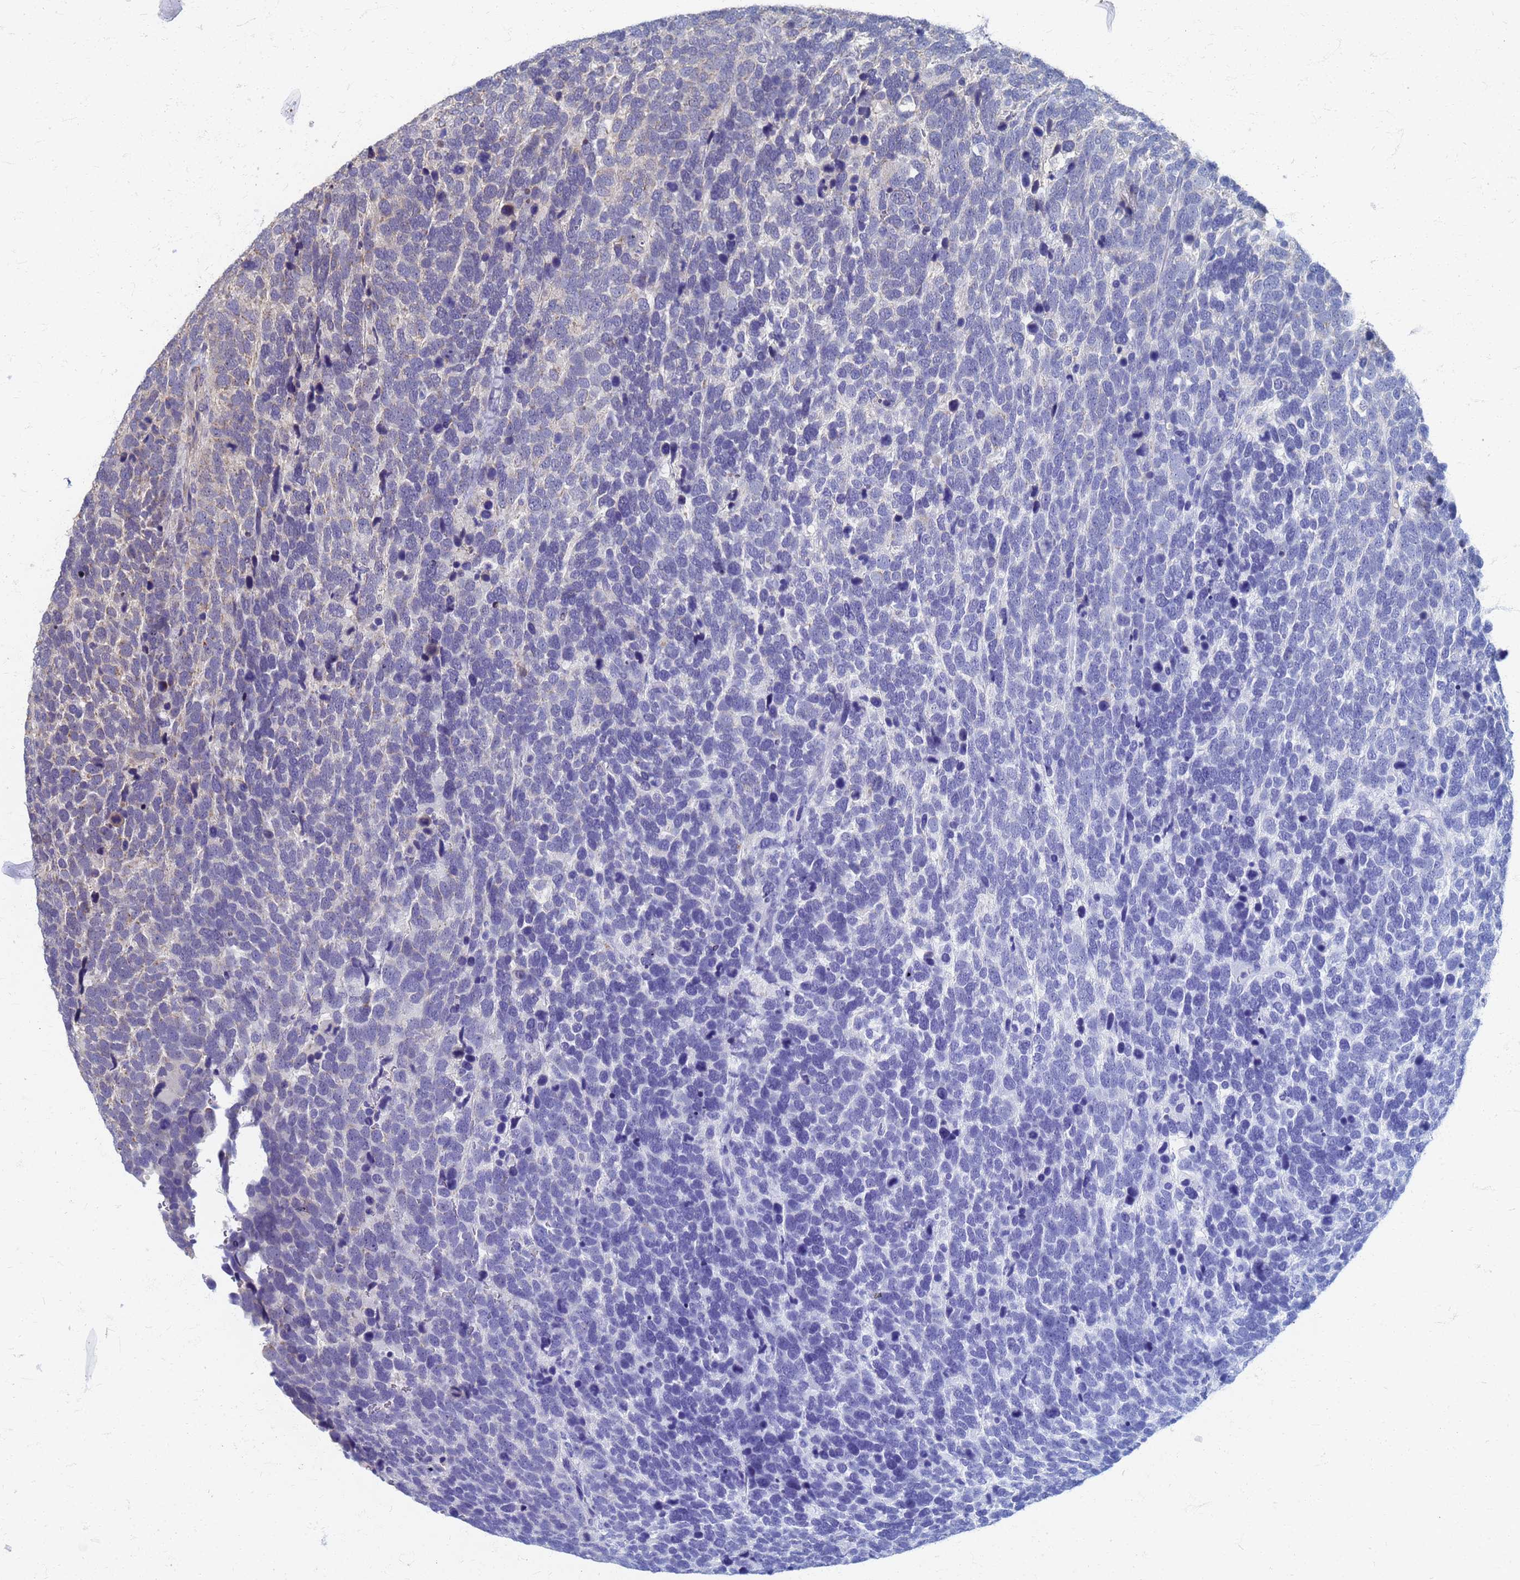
{"staining": {"intensity": "negative", "quantity": "none", "location": "none"}, "tissue": "urothelial cancer", "cell_type": "Tumor cells", "image_type": "cancer", "snomed": [{"axis": "morphology", "description": "Urothelial carcinoma, High grade"}, {"axis": "topography", "description": "Urinary bladder"}], "caption": "Immunohistochemistry (IHC) of human urothelial carcinoma (high-grade) displays no positivity in tumor cells. (DAB (3,3'-diaminobenzidine) immunohistochemistry (IHC) with hematoxylin counter stain).", "gene": "ATPAF1", "patient": {"sex": "female", "age": 82}}